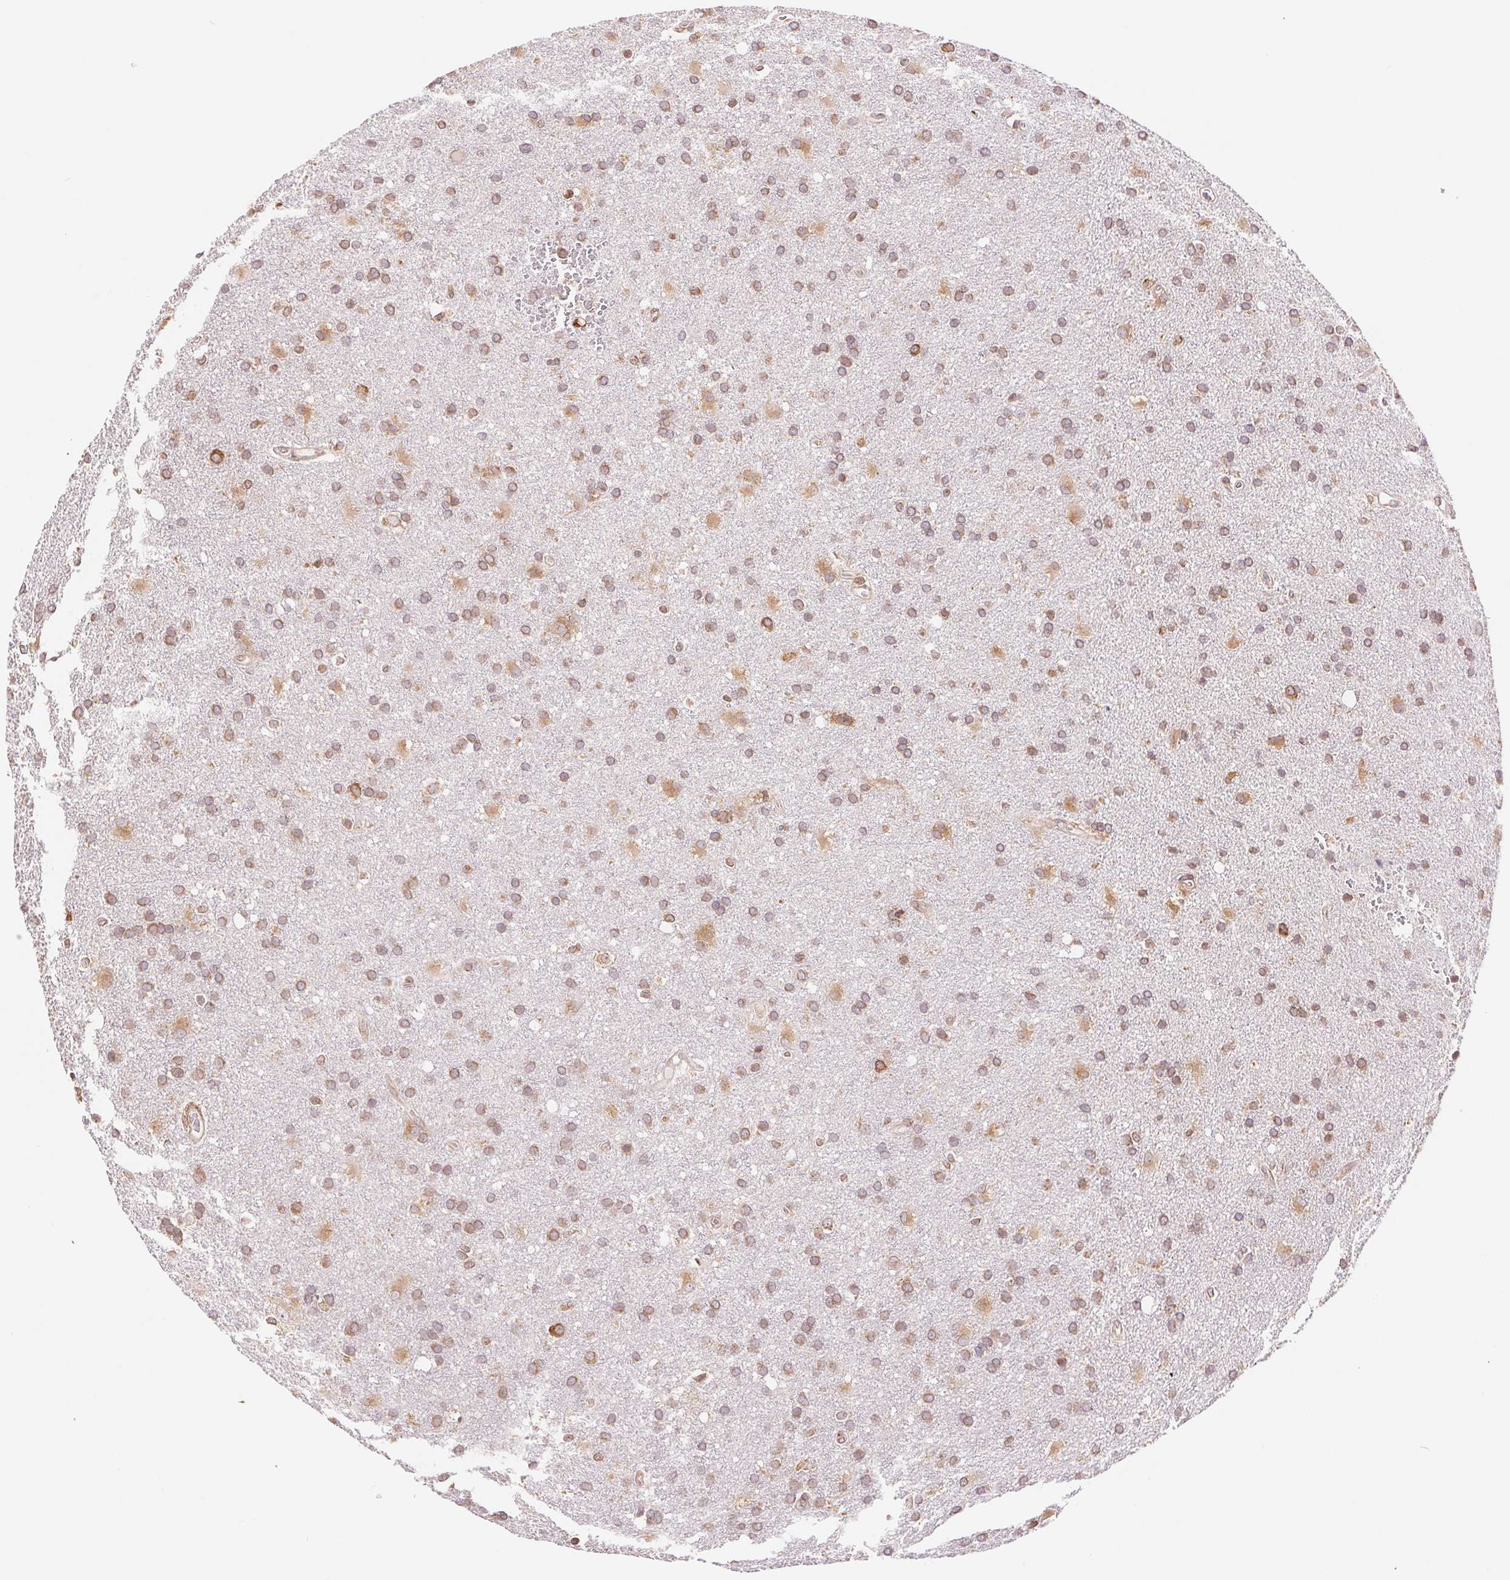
{"staining": {"intensity": "moderate", "quantity": ">75%", "location": "cytoplasmic/membranous"}, "tissue": "glioma", "cell_type": "Tumor cells", "image_type": "cancer", "snomed": [{"axis": "morphology", "description": "Glioma, malignant, Low grade"}, {"axis": "topography", "description": "Brain"}], "caption": "Malignant glioma (low-grade) stained for a protein (brown) exhibits moderate cytoplasmic/membranous positive positivity in about >75% of tumor cells.", "gene": "RPN1", "patient": {"sex": "male", "age": 66}}